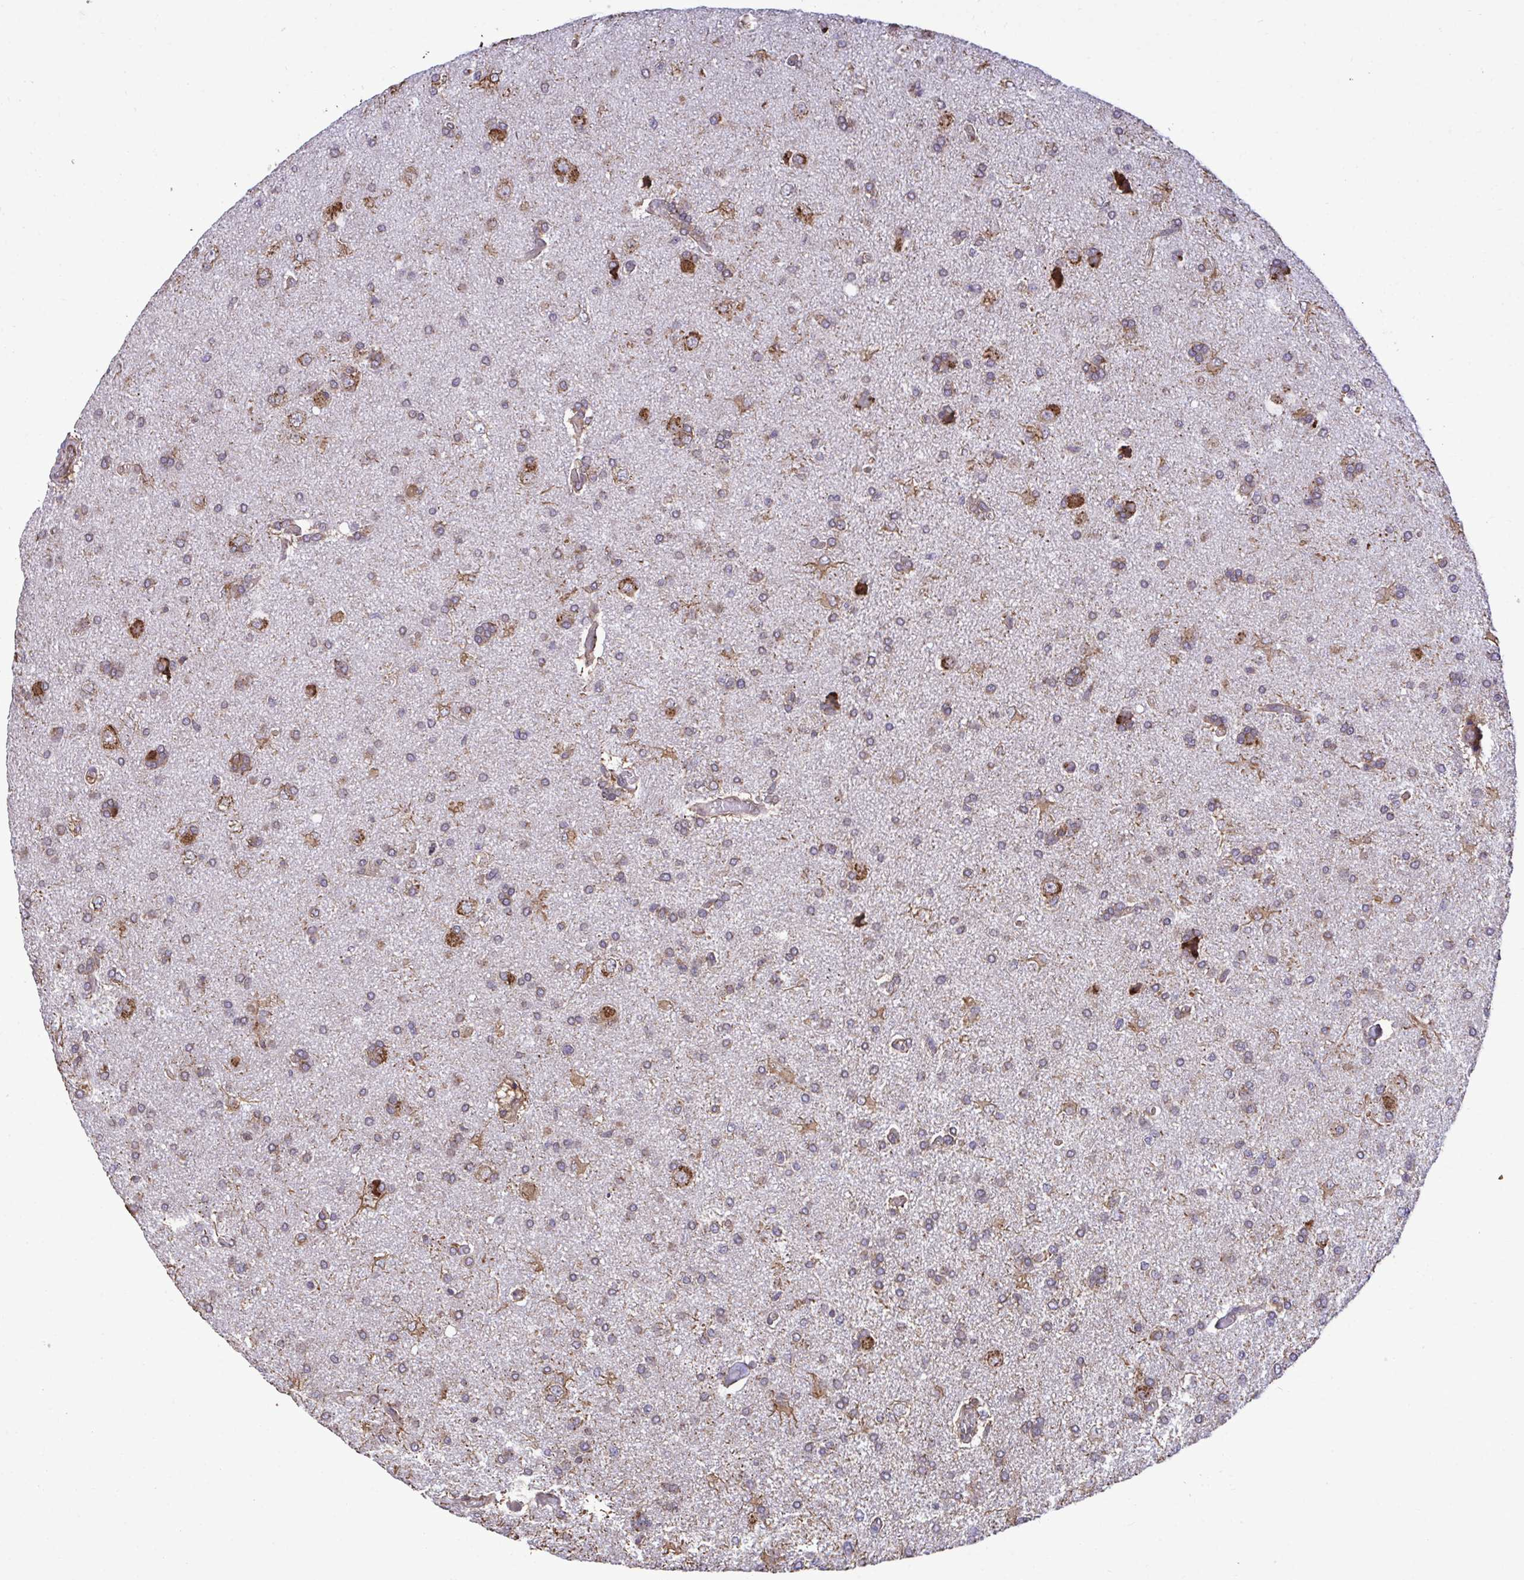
{"staining": {"intensity": "weak", "quantity": "<25%", "location": "cytoplasmic/membranous"}, "tissue": "glioma", "cell_type": "Tumor cells", "image_type": "cancer", "snomed": [{"axis": "morphology", "description": "Glioma, malignant, High grade"}, {"axis": "topography", "description": "Brain"}], "caption": "There is no significant positivity in tumor cells of glioma.", "gene": "RPS15", "patient": {"sex": "male", "age": 68}}